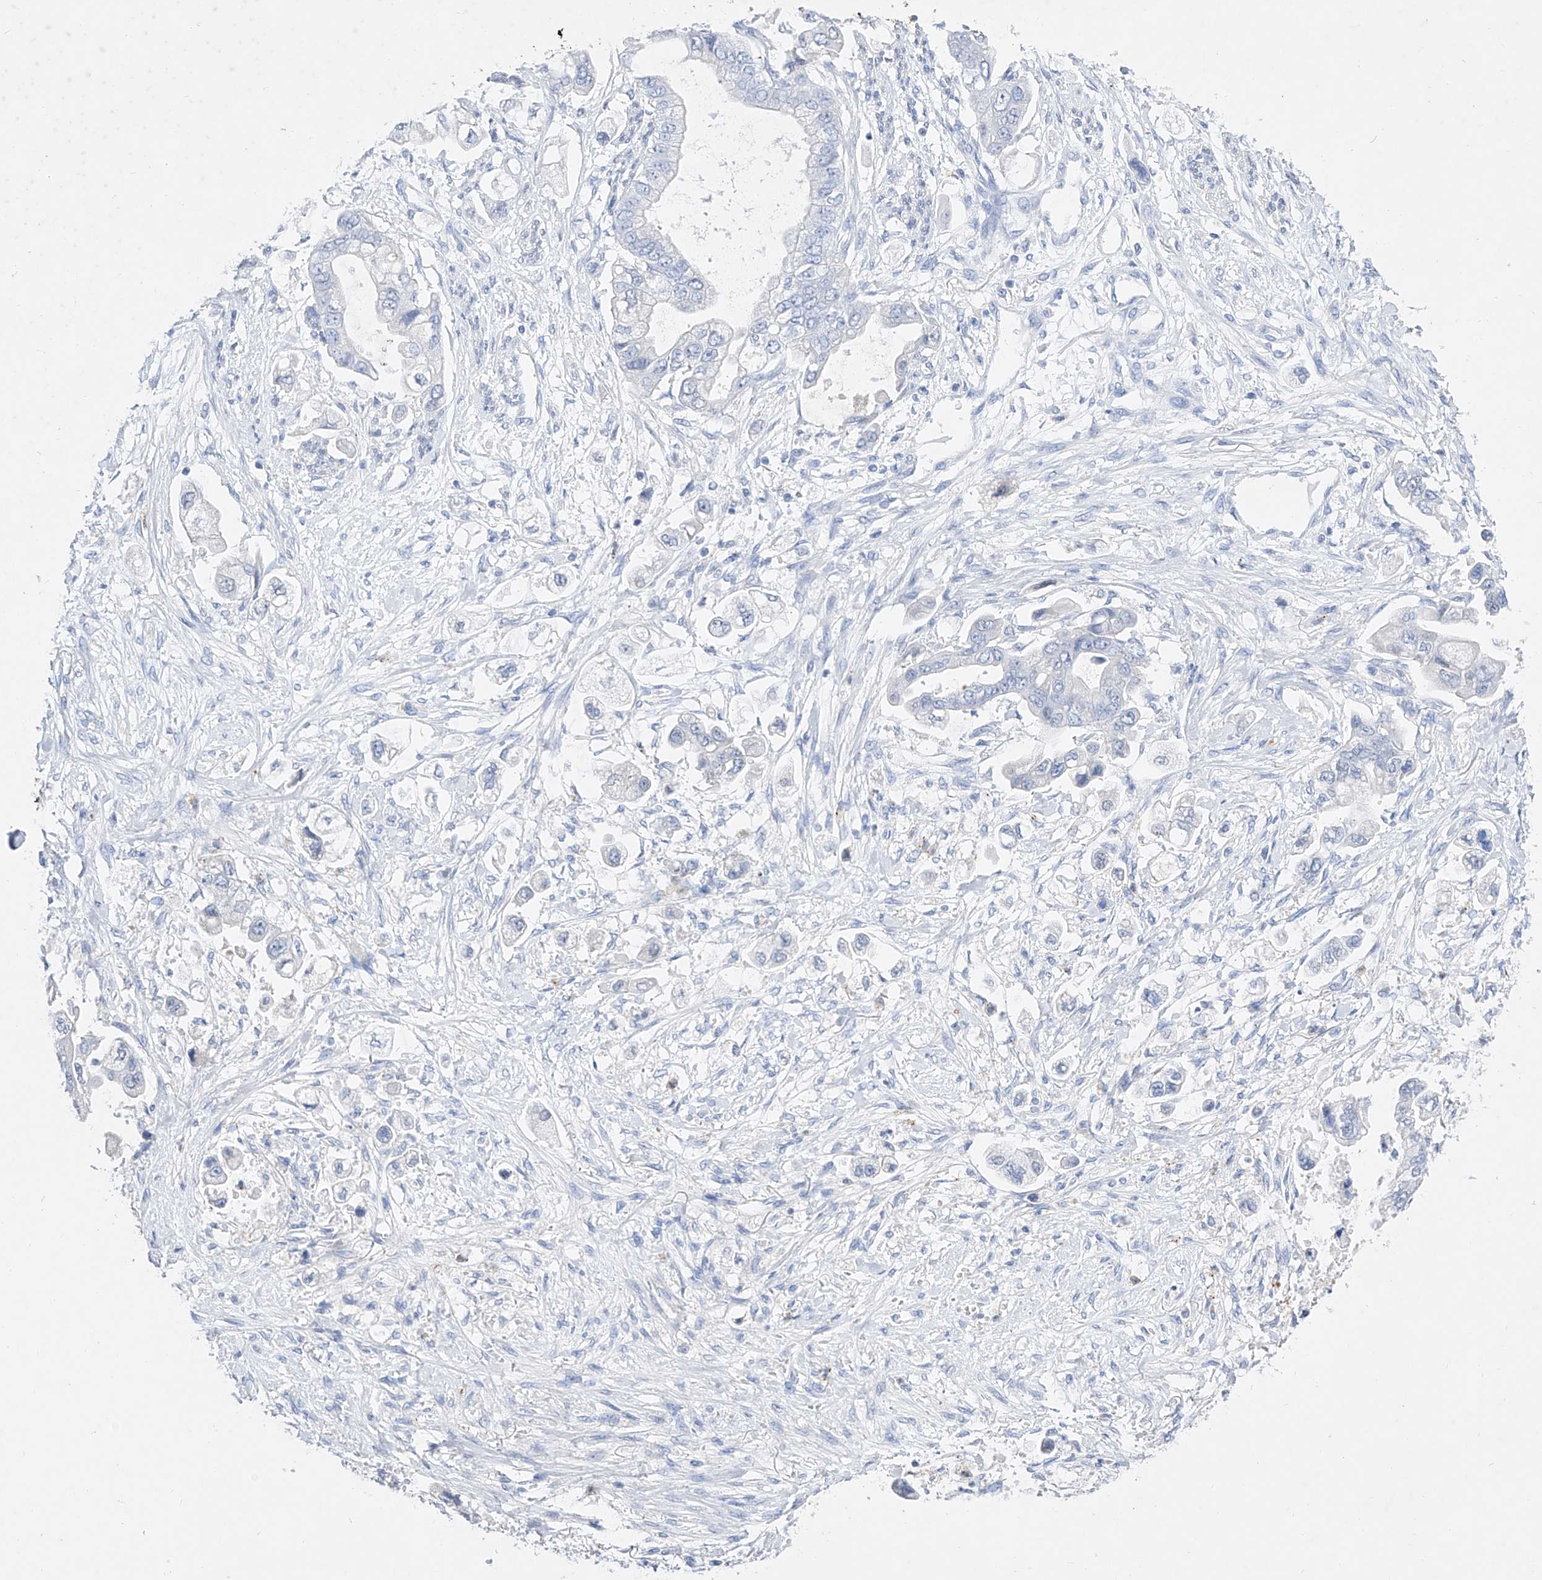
{"staining": {"intensity": "negative", "quantity": "none", "location": "none"}, "tissue": "stomach cancer", "cell_type": "Tumor cells", "image_type": "cancer", "snomed": [{"axis": "morphology", "description": "Adenocarcinoma, NOS"}, {"axis": "topography", "description": "Stomach"}], "caption": "Immunohistochemistry of stomach cancer reveals no staining in tumor cells. The staining was performed using DAB (3,3'-diaminobenzidine) to visualize the protein expression in brown, while the nuclei were stained in blue with hematoxylin (Magnification: 20x).", "gene": "TM7SF2", "patient": {"sex": "male", "age": 62}}